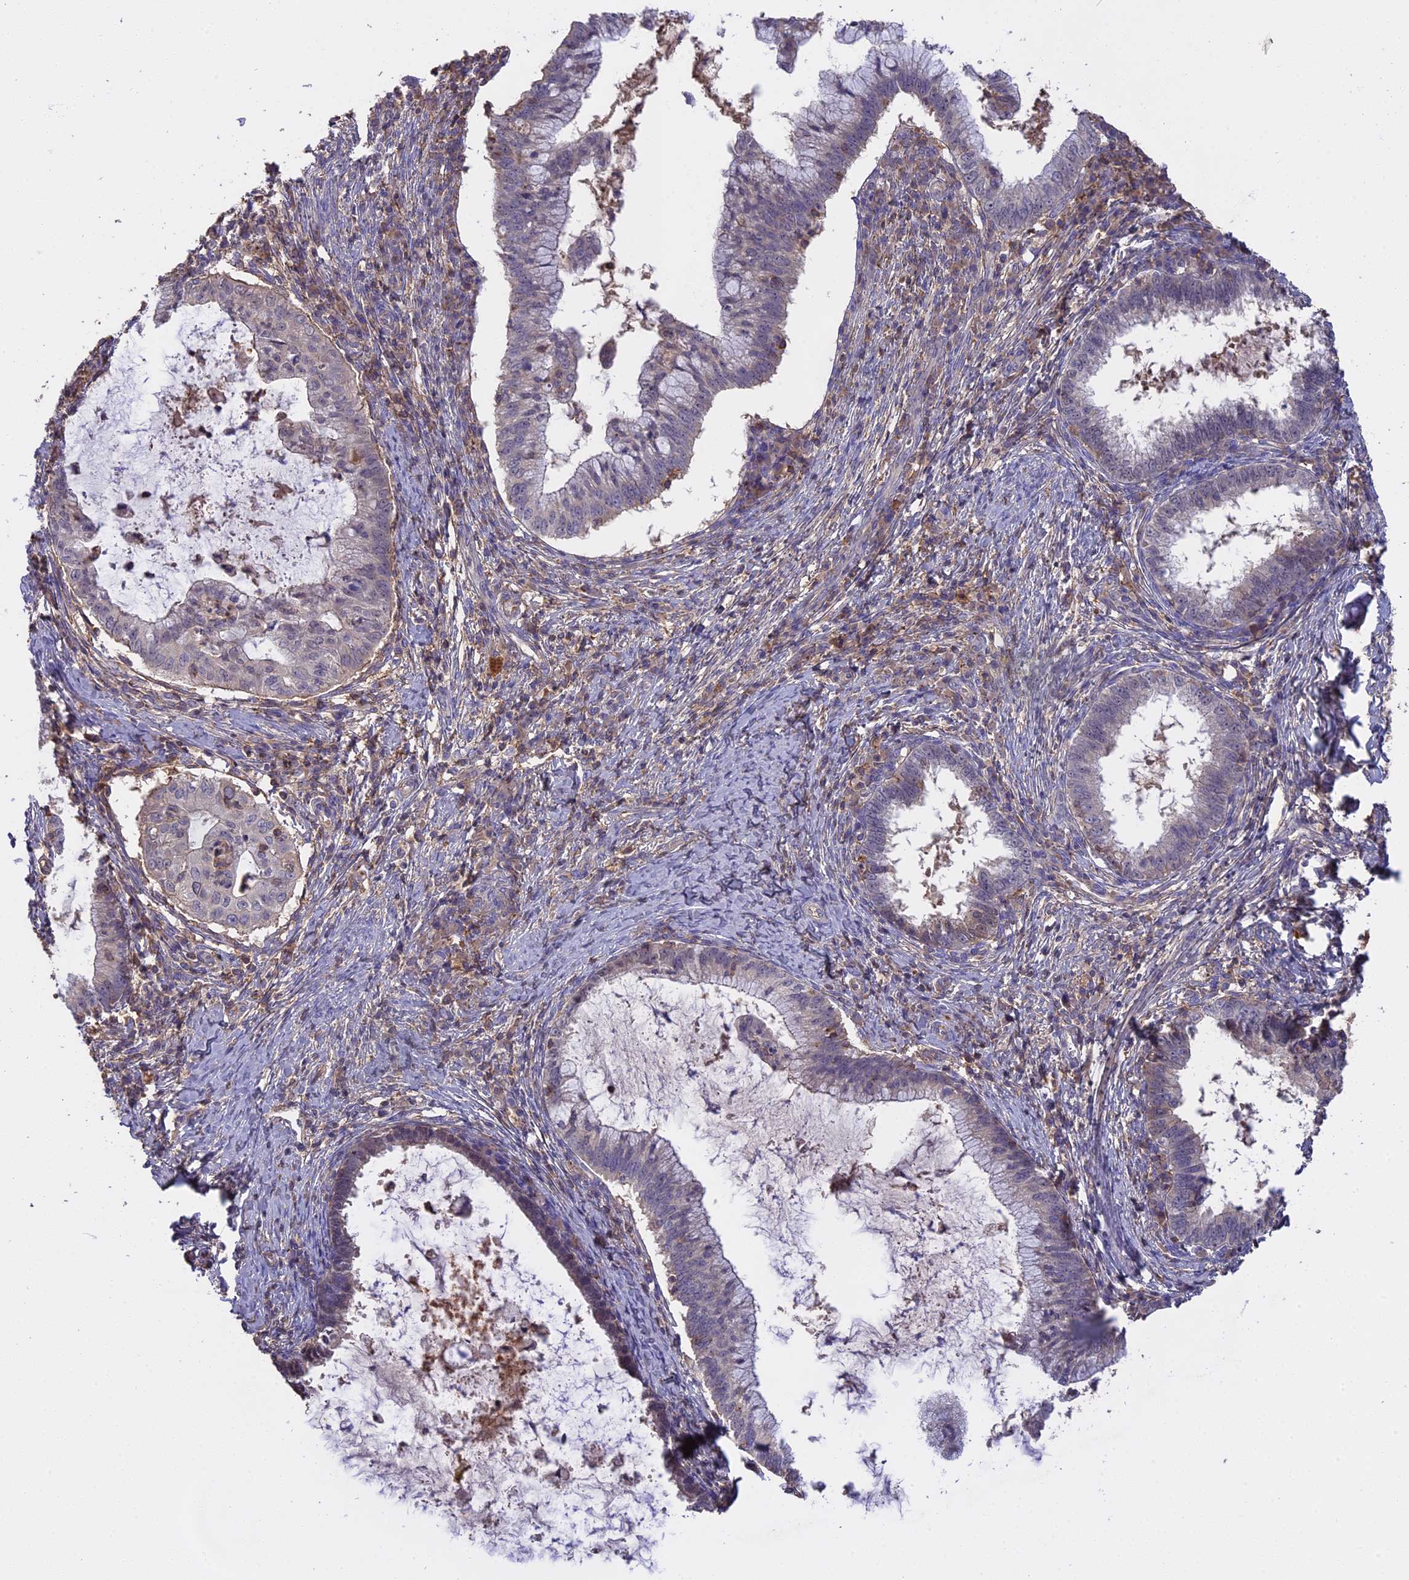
{"staining": {"intensity": "negative", "quantity": "none", "location": "none"}, "tissue": "cervical cancer", "cell_type": "Tumor cells", "image_type": "cancer", "snomed": [{"axis": "morphology", "description": "Adenocarcinoma, NOS"}, {"axis": "topography", "description": "Cervix"}], "caption": "High power microscopy histopathology image of an immunohistochemistry micrograph of cervical adenocarcinoma, revealing no significant staining in tumor cells.", "gene": "CFAP119", "patient": {"sex": "female", "age": 36}}